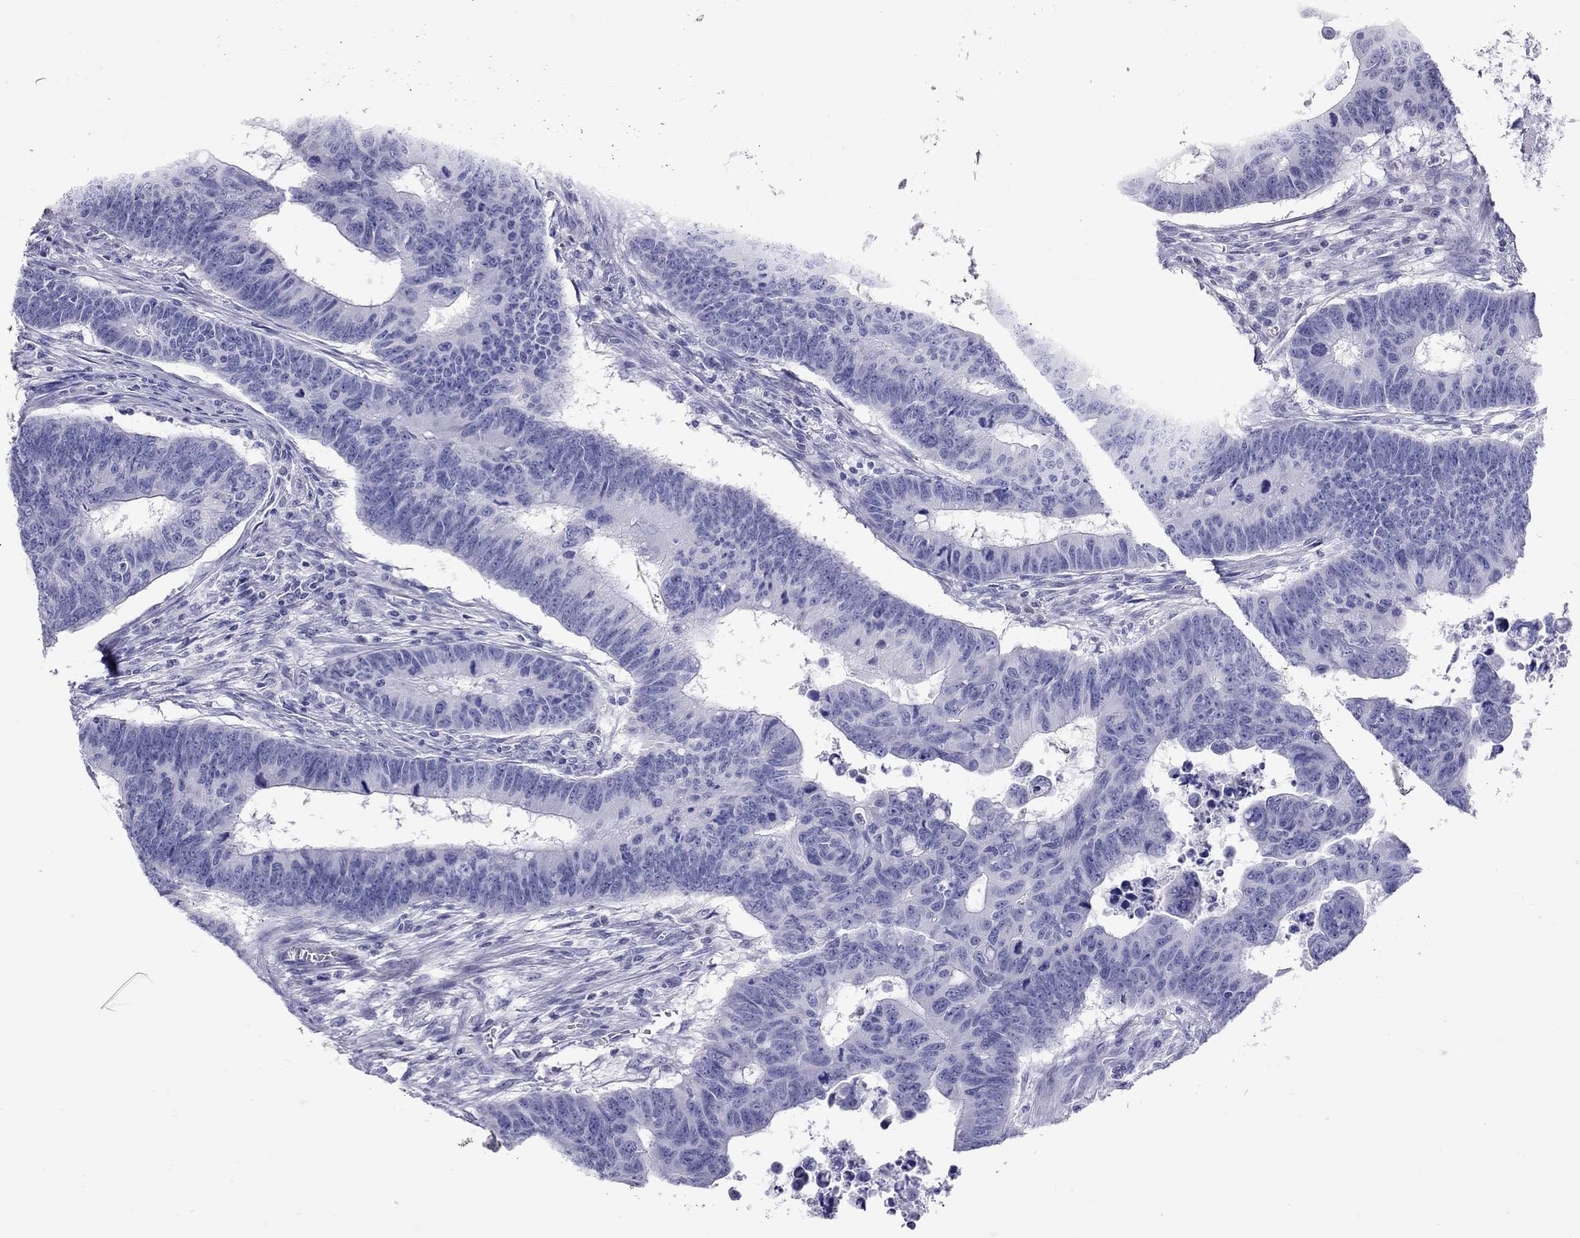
{"staining": {"intensity": "negative", "quantity": "none", "location": "none"}, "tissue": "colorectal cancer", "cell_type": "Tumor cells", "image_type": "cancer", "snomed": [{"axis": "morphology", "description": "Adenocarcinoma, NOS"}, {"axis": "topography", "description": "Appendix"}, {"axis": "topography", "description": "Colon"}, {"axis": "topography", "description": "Cecum"}, {"axis": "topography", "description": "Colon asc"}], "caption": "An image of colorectal cancer stained for a protein displays no brown staining in tumor cells.", "gene": "STAG3", "patient": {"sex": "female", "age": 85}}